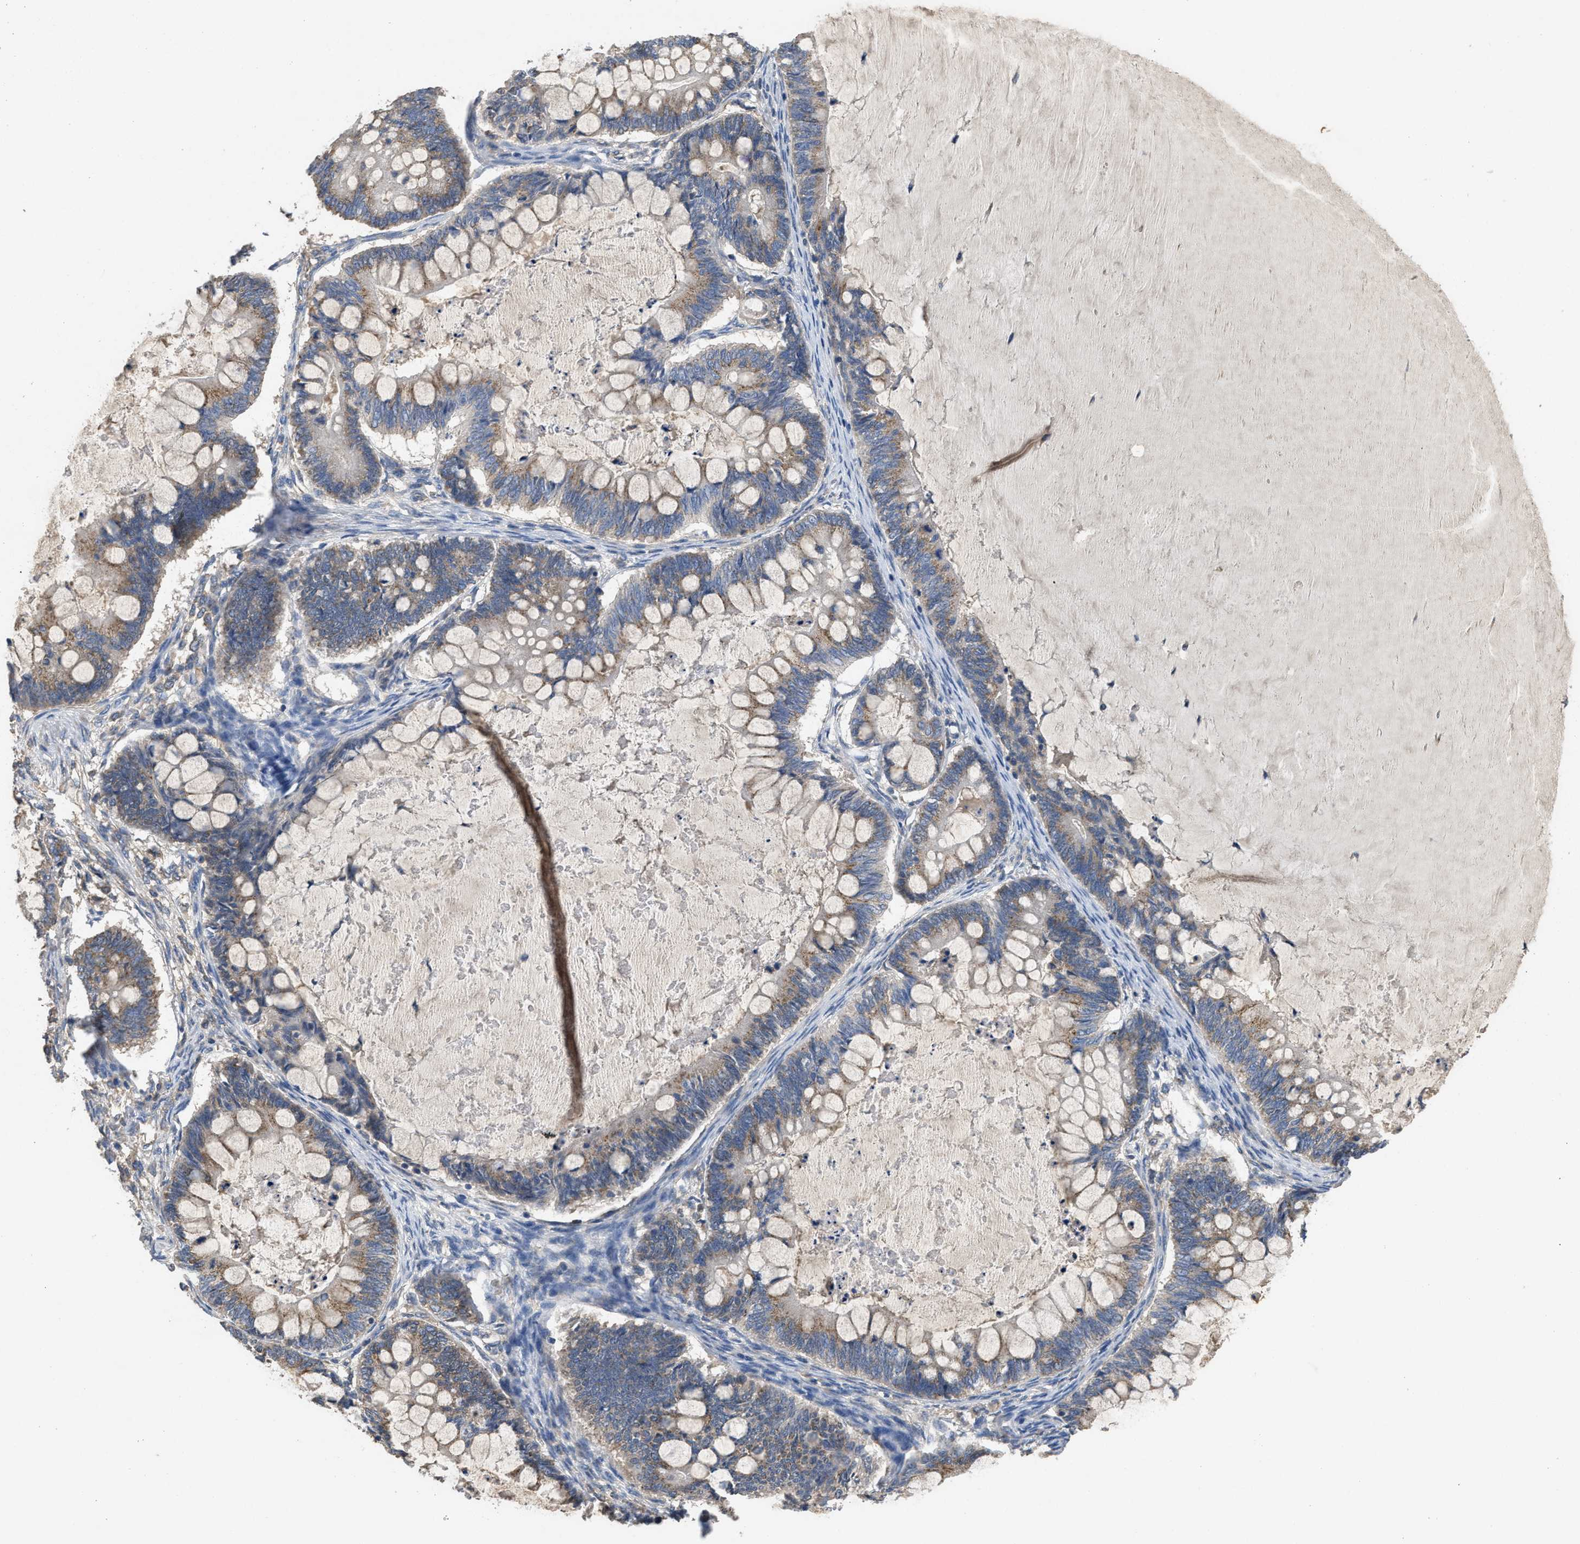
{"staining": {"intensity": "weak", "quantity": ">75%", "location": "cytoplasmic/membranous"}, "tissue": "ovarian cancer", "cell_type": "Tumor cells", "image_type": "cancer", "snomed": [{"axis": "morphology", "description": "Cystadenocarcinoma, mucinous, NOS"}, {"axis": "topography", "description": "Ovary"}], "caption": "High-magnification brightfield microscopy of mucinous cystadenocarcinoma (ovarian) stained with DAB (3,3'-diaminobenzidine) (brown) and counterstained with hematoxylin (blue). tumor cells exhibit weak cytoplasmic/membranous staining is present in about>75% of cells. (DAB (3,3'-diaminobenzidine) = brown stain, brightfield microscopy at high magnification).", "gene": "RNF216", "patient": {"sex": "female", "age": 61}}